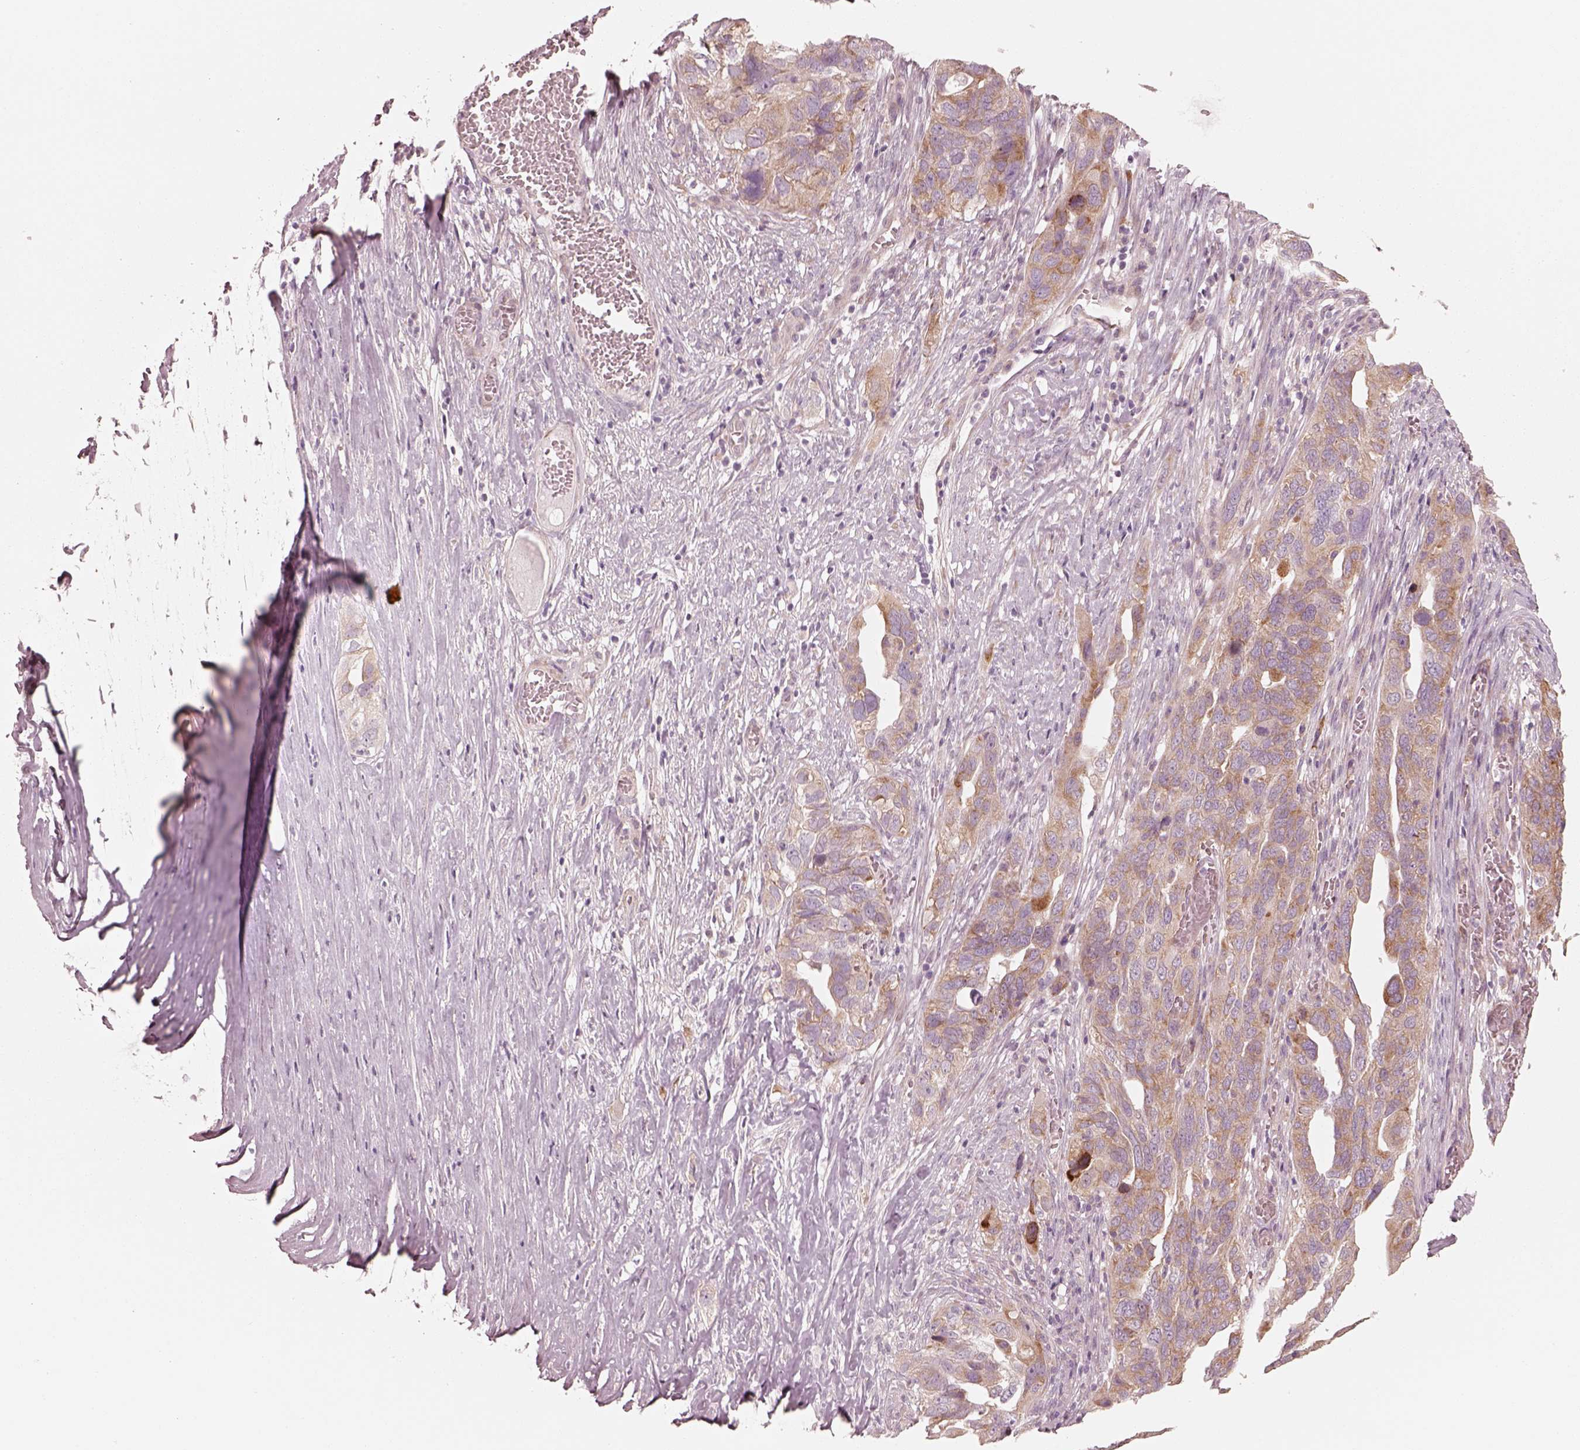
{"staining": {"intensity": "moderate", "quantity": ">75%", "location": "cytoplasmic/membranous"}, "tissue": "ovarian cancer", "cell_type": "Tumor cells", "image_type": "cancer", "snomed": [{"axis": "morphology", "description": "Carcinoma, endometroid"}, {"axis": "topography", "description": "Soft tissue"}, {"axis": "topography", "description": "Ovary"}], "caption": "A high-resolution micrograph shows immunohistochemistry staining of ovarian cancer, which exhibits moderate cytoplasmic/membranous positivity in about >75% of tumor cells.", "gene": "RAB3C", "patient": {"sex": "female", "age": 52}}